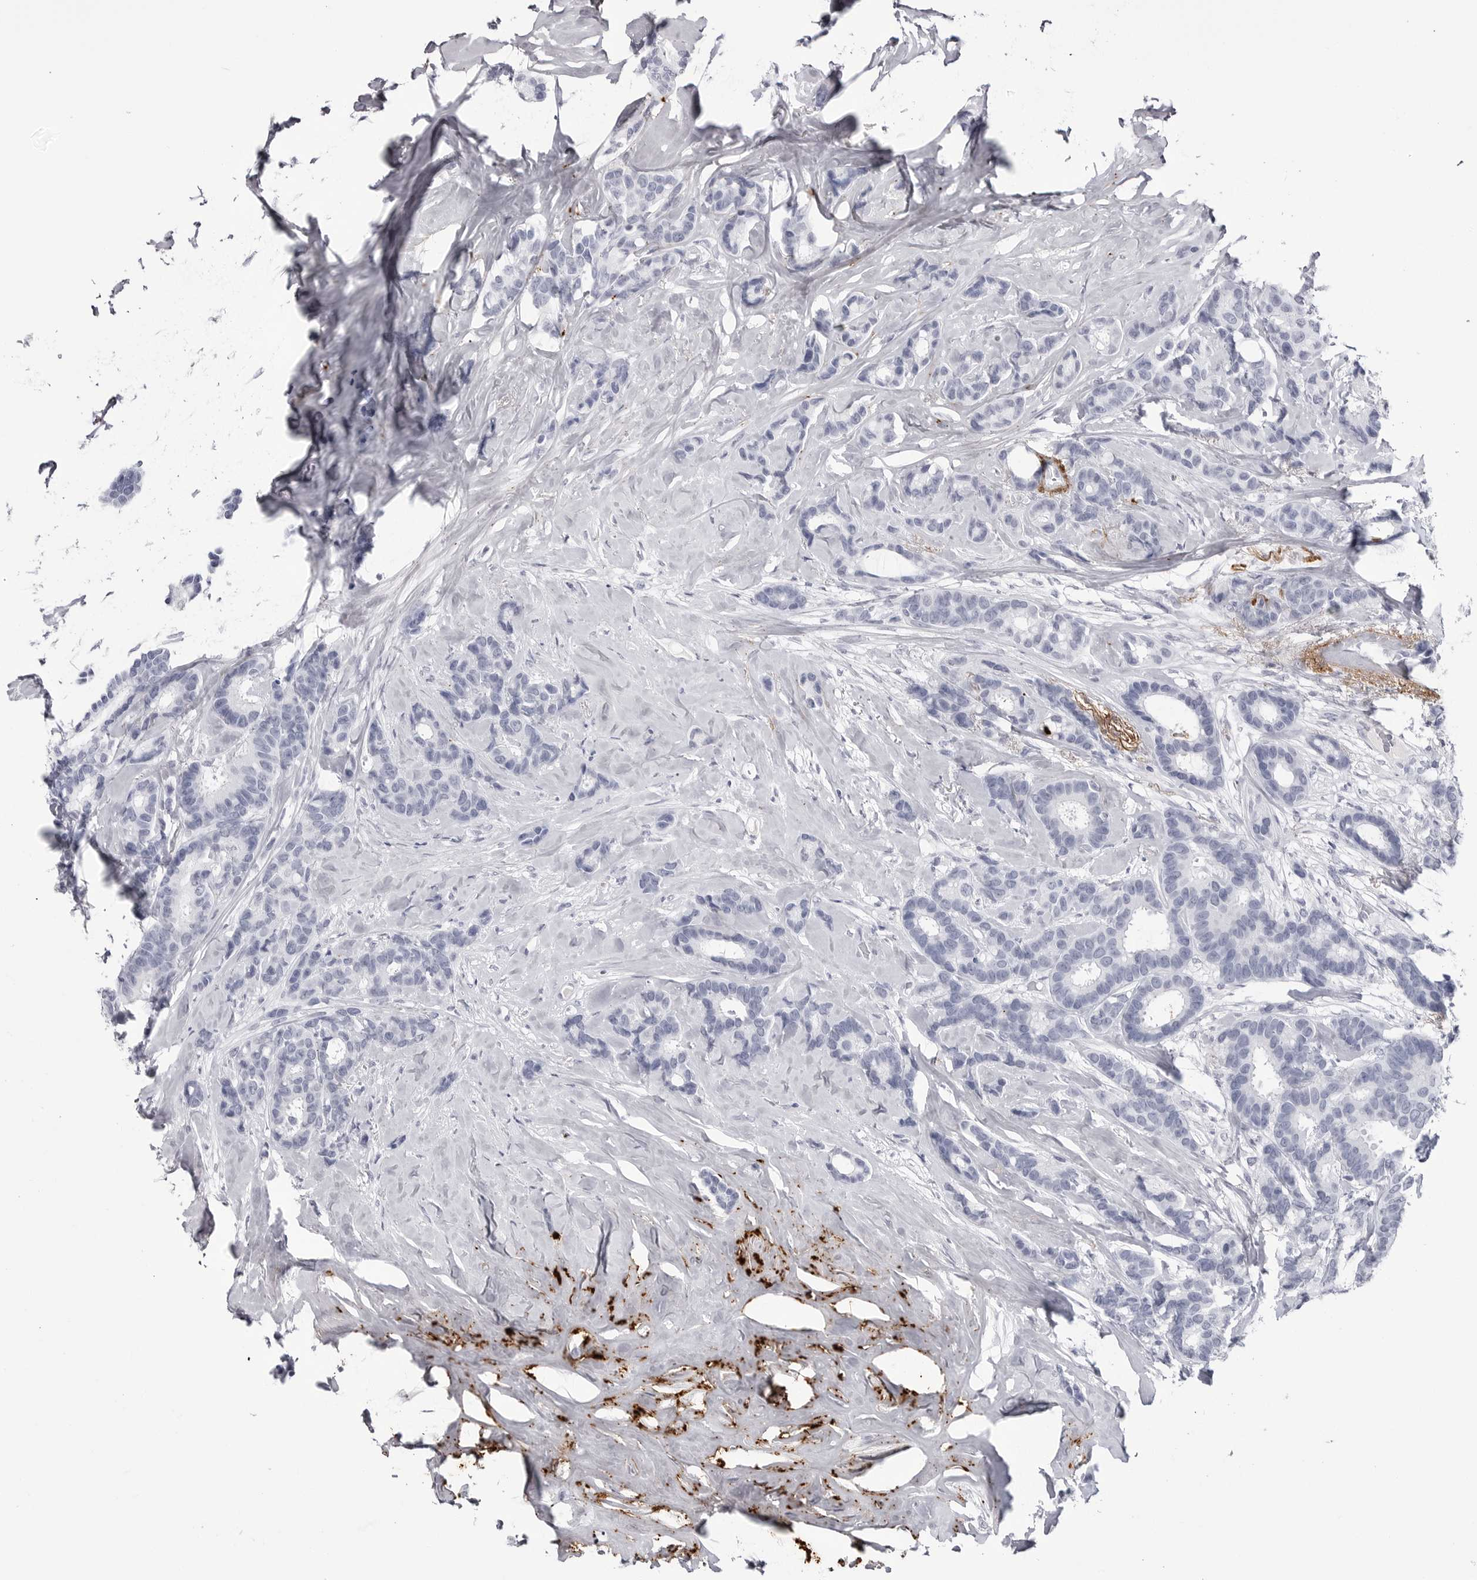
{"staining": {"intensity": "negative", "quantity": "none", "location": "none"}, "tissue": "breast cancer", "cell_type": "Tumor cells", "image_type": "cancer", "snomed": [{"axis": "morphology", "description": "Duct carcinoma"}, {"axis": "topography", "description": "Breast"}], "caption": "Immunohistochemistry (IHC) of breast intraductal carcinoma demonstrates no staining in tumor cells.", "gene": "COL26A1", "patient": {"sex": "female", "age": 87}}